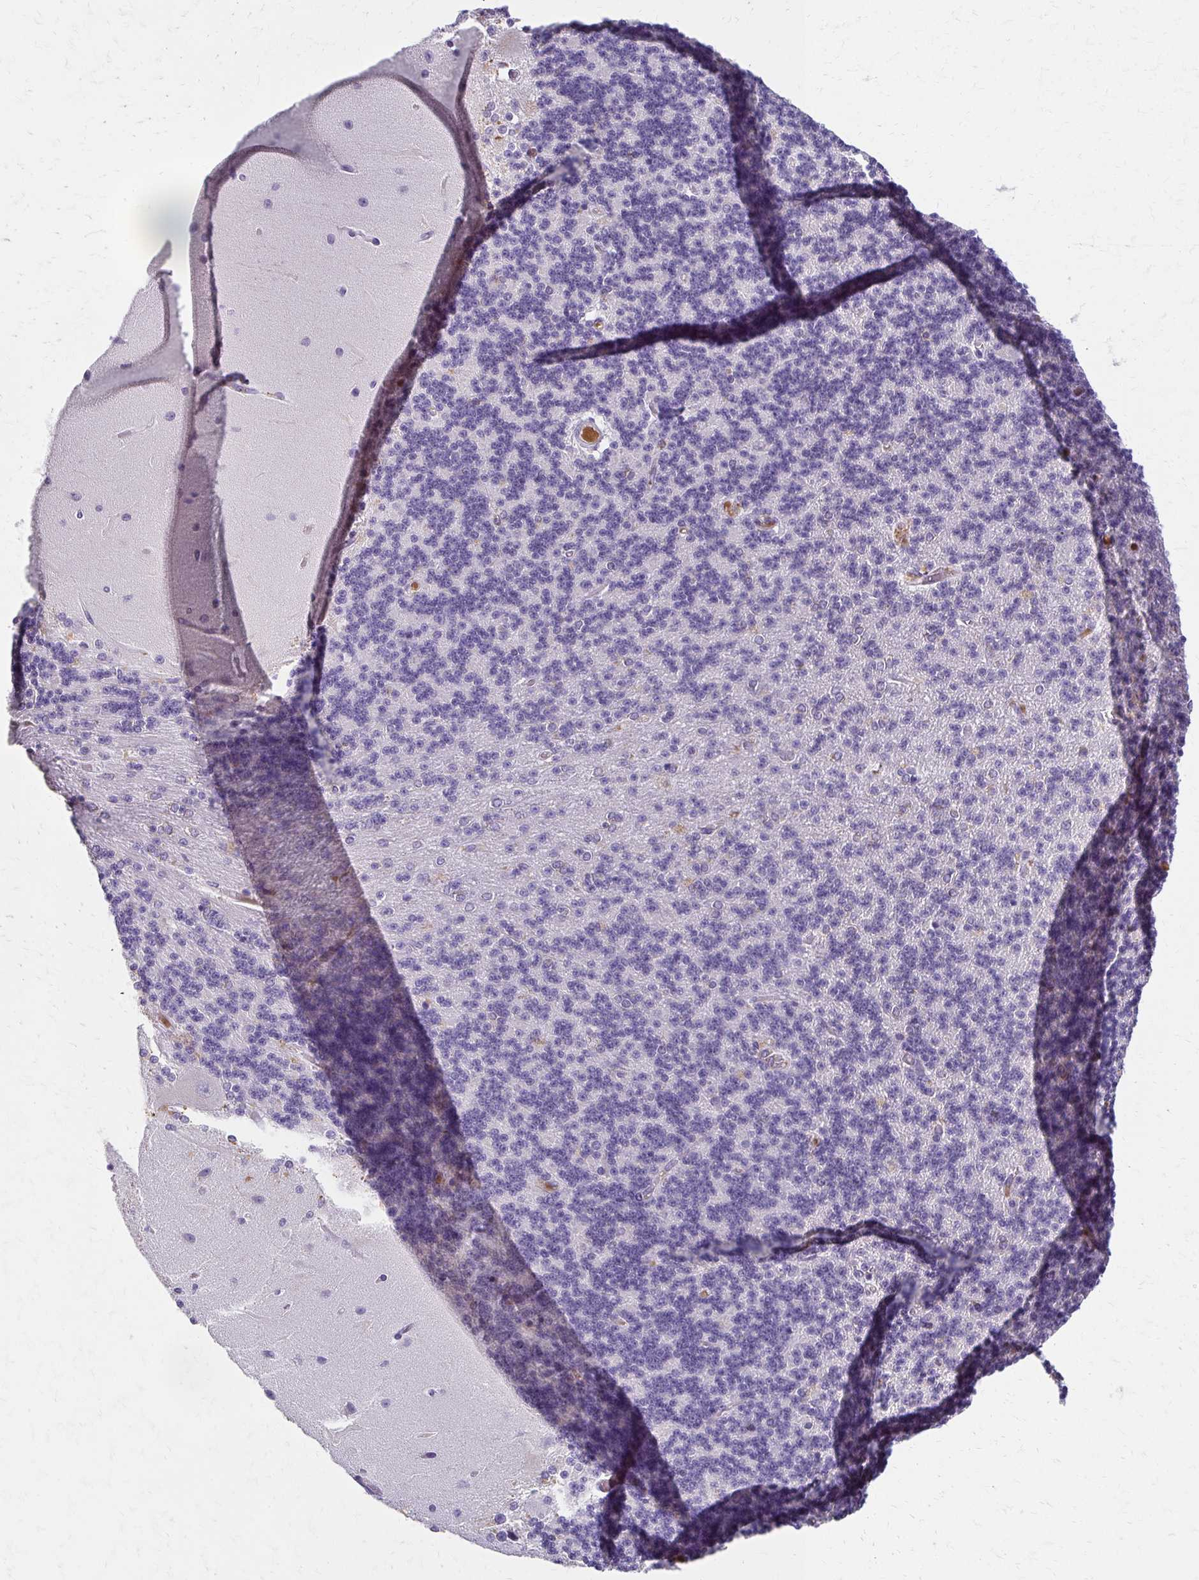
{"staining": {"intensity": "negative", "quantity": "none", "location": "none"}, "tissue": "cerebellum", "cell_type": "Cells in granular layer", "image_type": "normal", "snomed": [{"axis": "morphology", "description": "Normal tissue, NOS"}, {"axis": "topography", "description": "Cerebellum"}], "caption": "IHC of benign human cerebellum reveals no positivity in cells in granular layer.", "gene": "BBS12", "patient": {"sex": "female", "age": 54}}